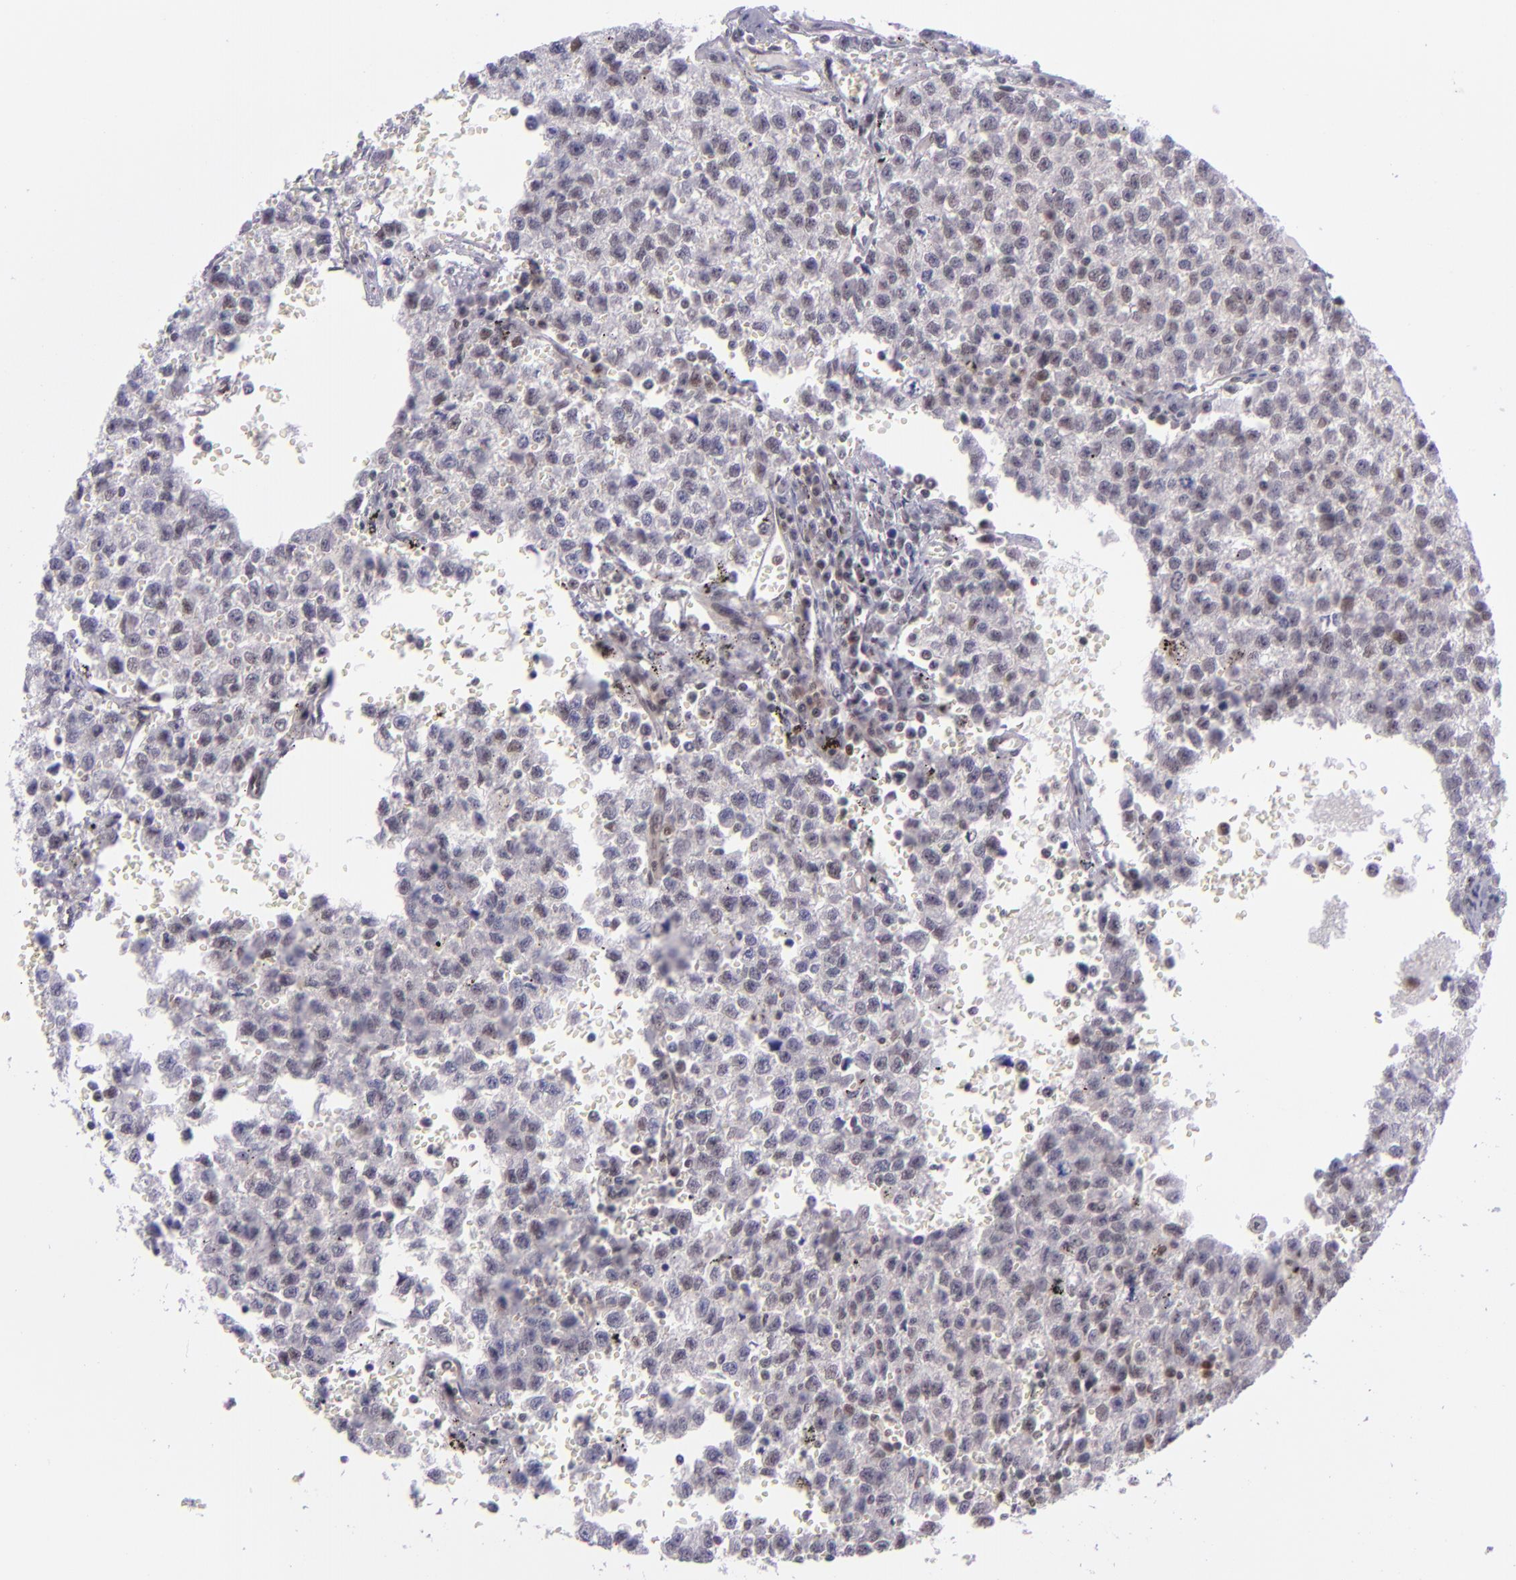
{"staining": {"intensity": "negative", "quantity": "none", "location": "none"}, "tissue": "testis cancer", "cell_type": "Tumor cells", "image_type": "cancer", "snomed": [{"axis": "morphology", "description": "Seminoma, NOS"}, {"axis": "topography", "description": "Testis"}], "caption": "Tumor cells are negative for brown protein staining in testis seminoma. Brightfield microscopy of immunohistochemistry stained with DAB (brown) and hematoxylin (blue), captured at high magnification.", "gene": "BAG1", "patient": {"sex": "male", "age": 35}}